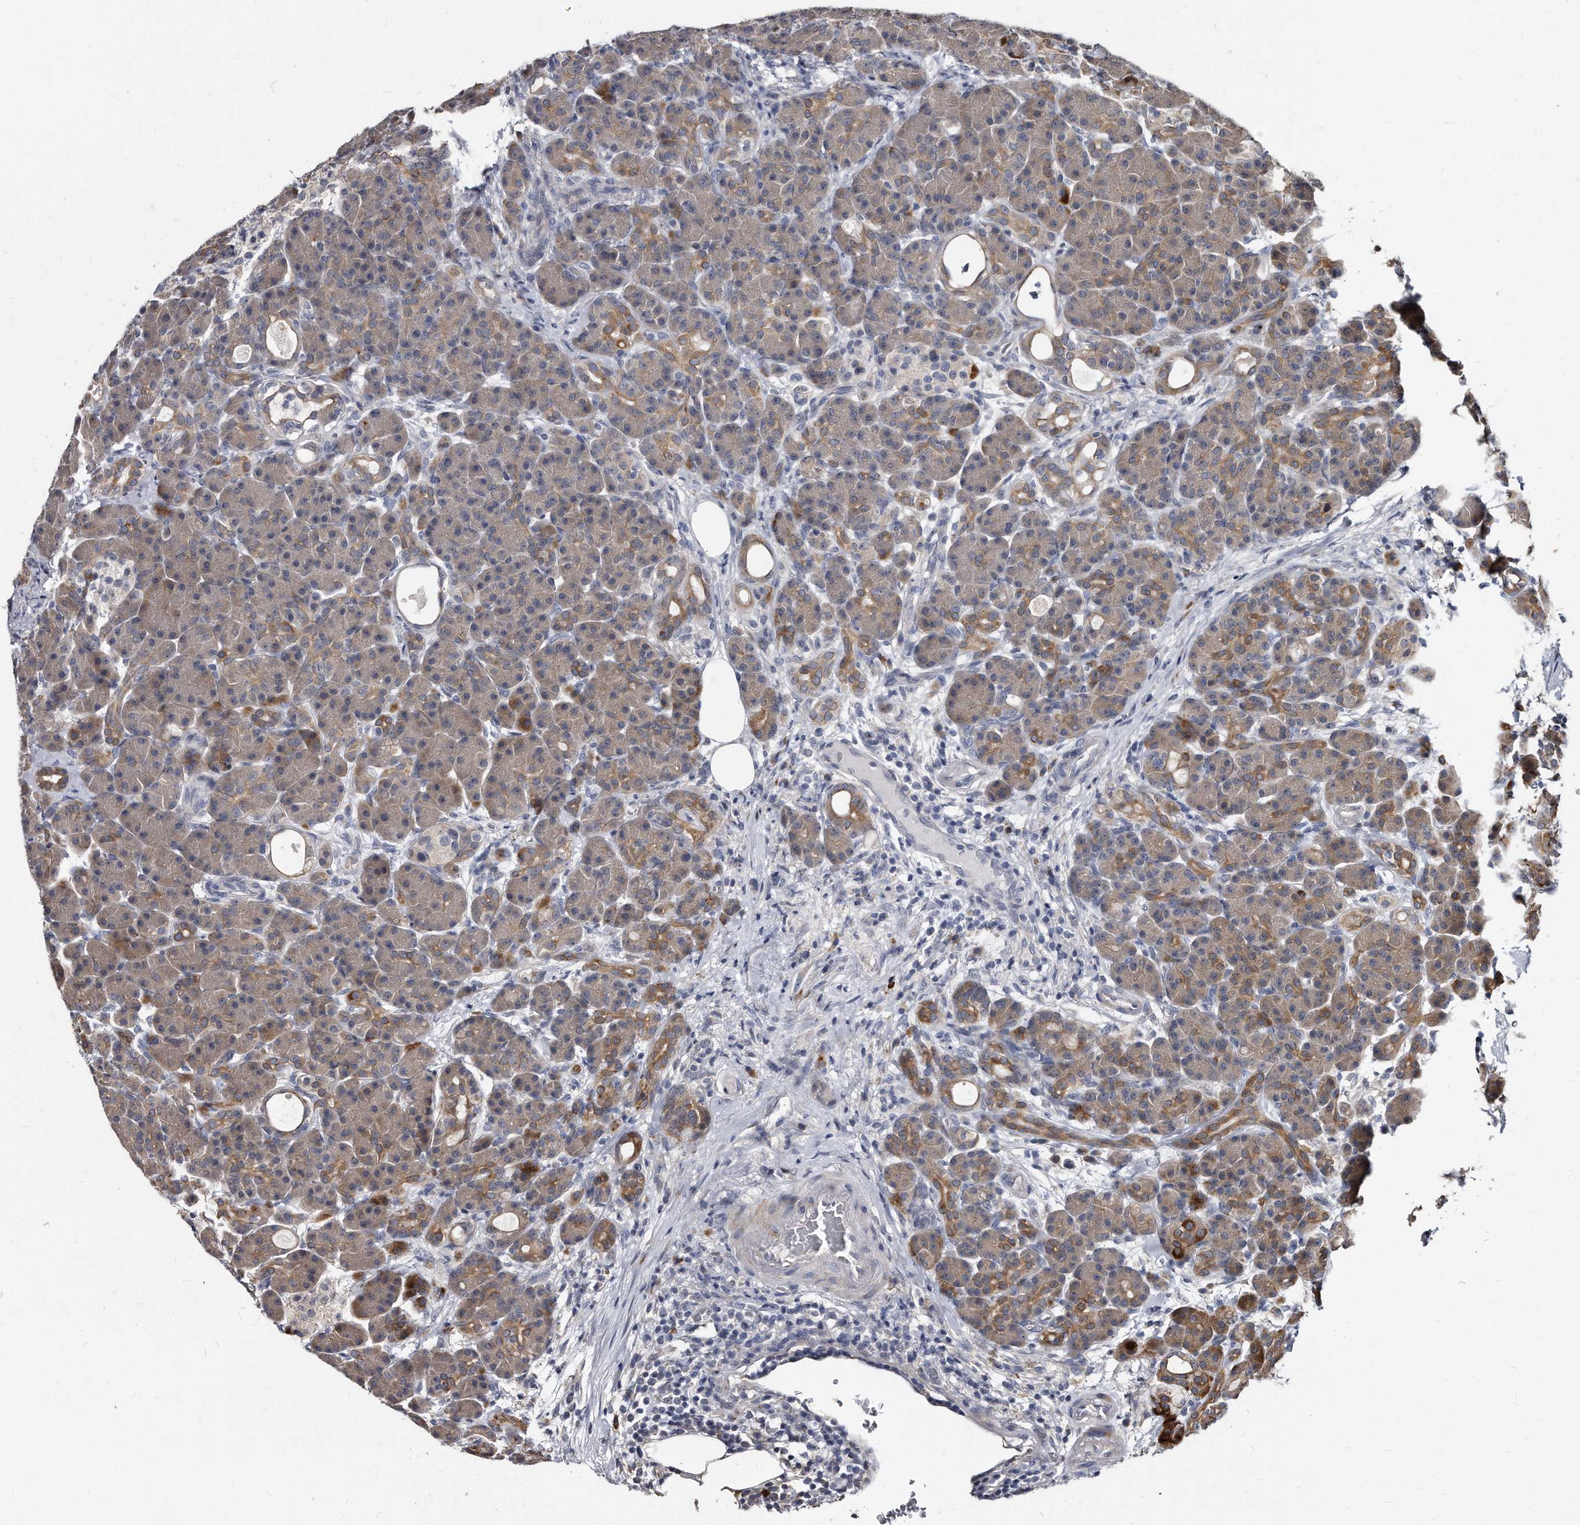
{"staining": {"intensity": "moderate", "quantity": "25%-75%", "location": "cytoplasmic/membranous"}, "tissue": "pancreas", "cell_type": "Exocrine glandular cells", "image_type": "normal", "snomed": [{"axis": "morphology", "description": "Normal tissue, NOS"}, {"axis": "topography", "description": "Pancreas"}], "caption": "Immunohistochemical staining of normal pancreas reveals 25%-75% levels of moderate cytoplasmic/membranous protein positivity in approximately 25%-75% of exocrine glandular cells.", "gene": "KLHDC3", "patient": {"sex": "male", "age": 63}}